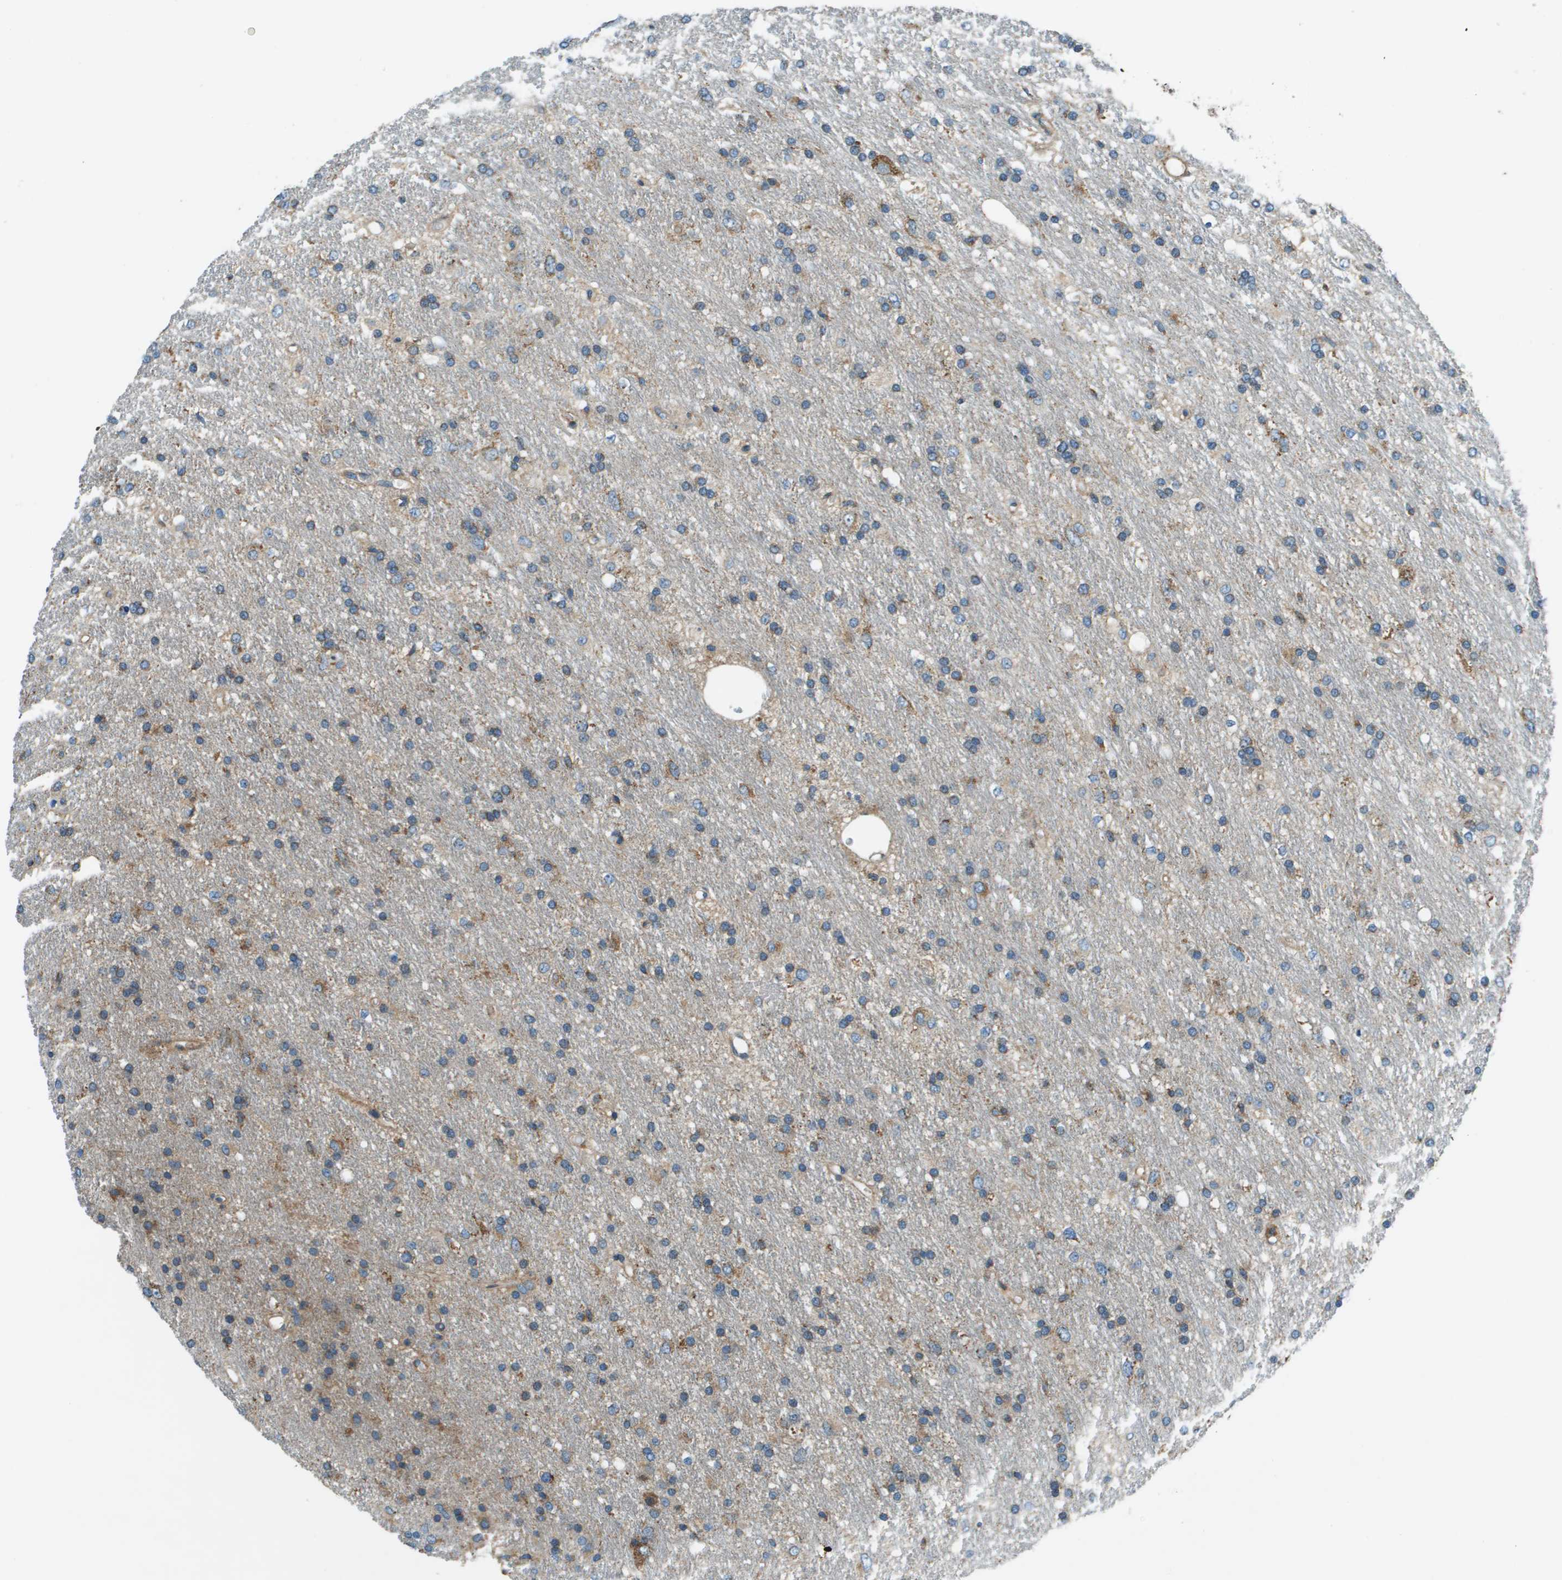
{"staining": {"intensity": "weak", "quantity": "<25%", "location": "cytoplasmic/membranous"}, "tissue": "glioma", "cell_type": "Tumor cells", "image_type": "cancer", "snomed": [{"axis": "morphology", "description": "Glioma, malignant, Low grade"}, {"axis": "topography", "description": "Brain"}], "caption": "Low-grade glioma (malignant) was stained to show a protein in brown. There is no significant staining in tumor cells.", "gene": "TMEM51", "patient": {"sex": "male", "age": 77}}